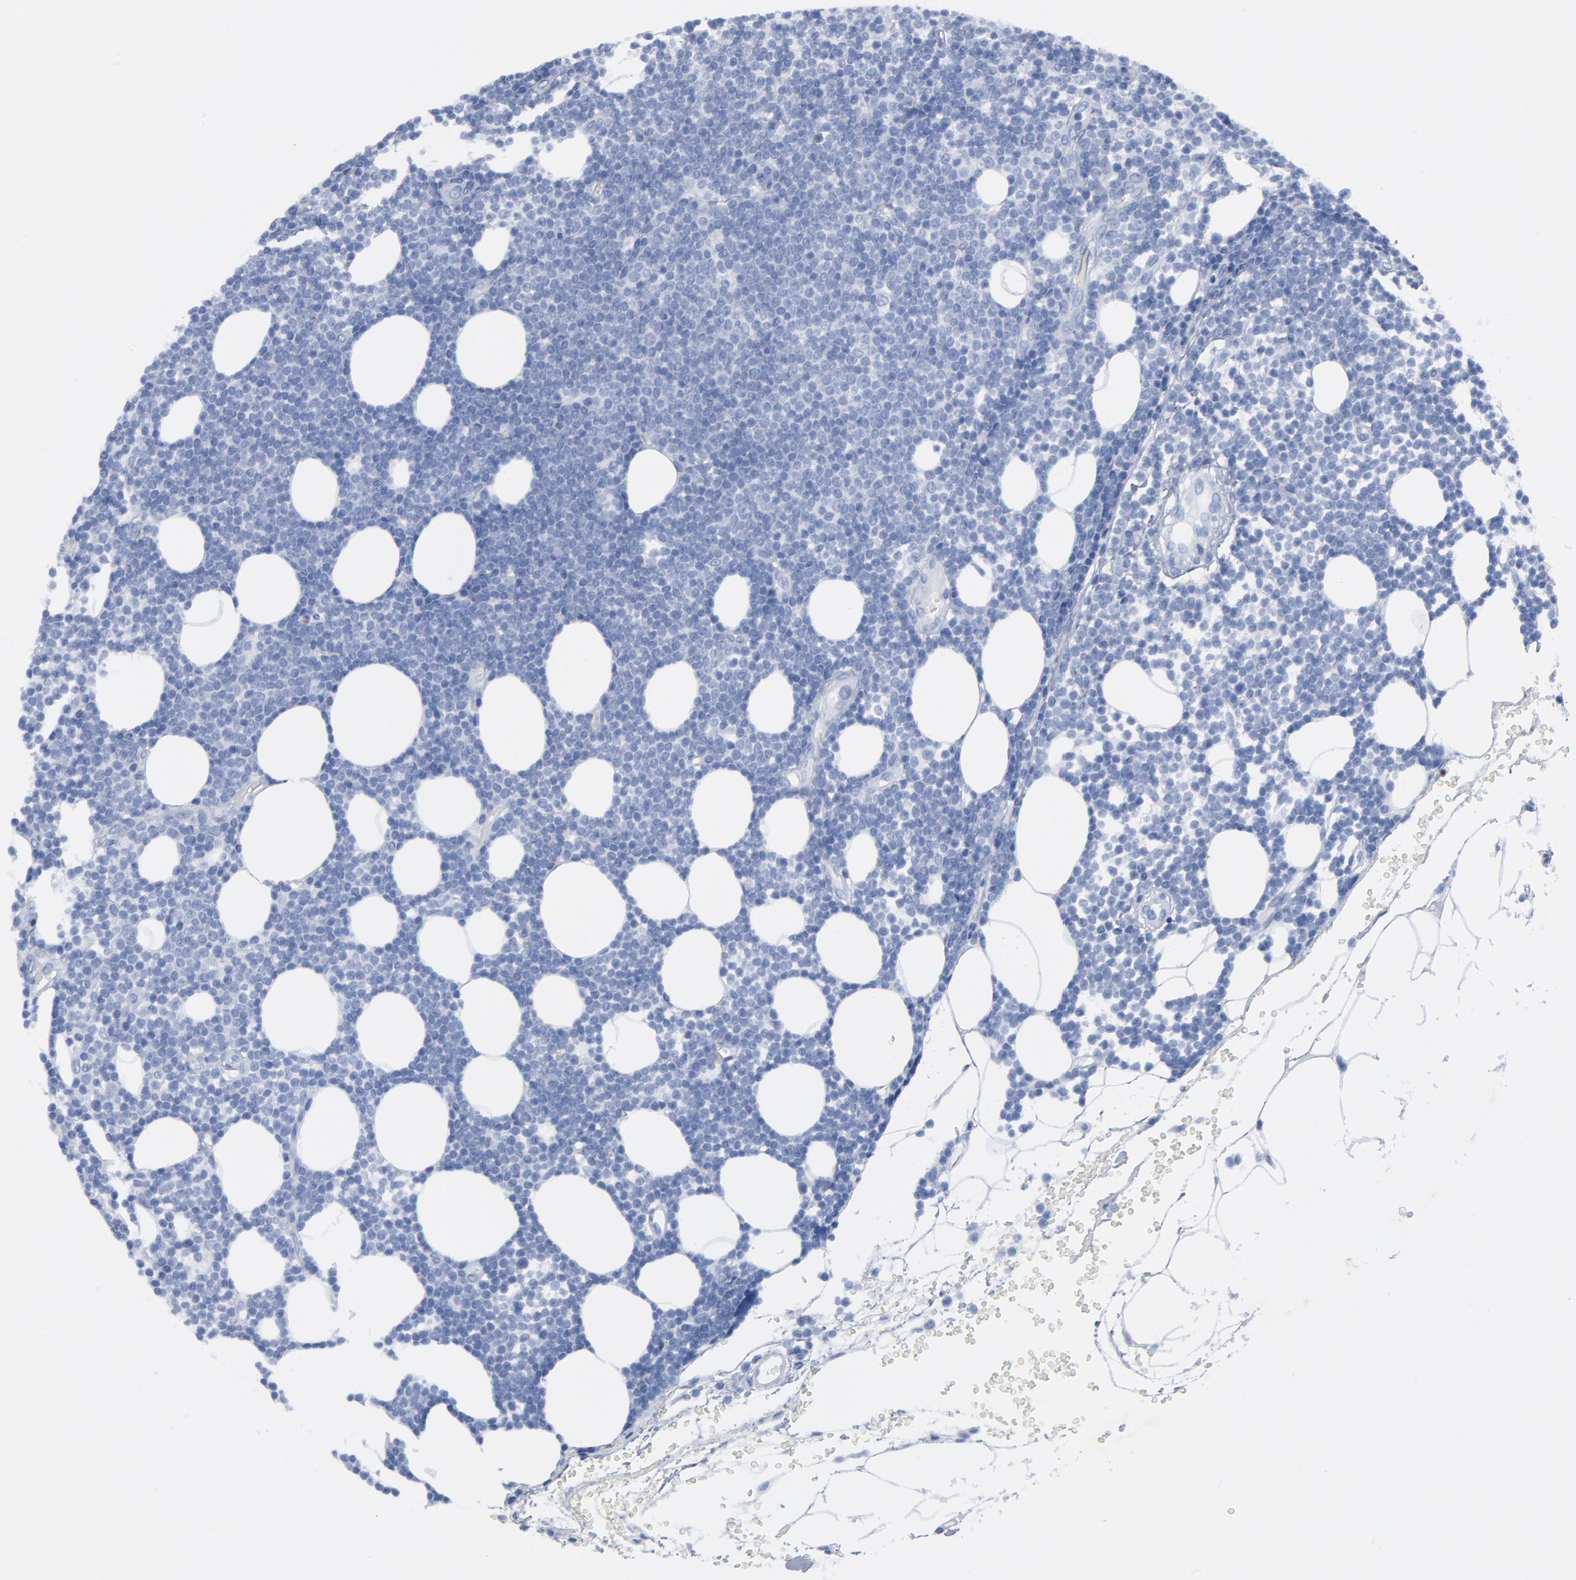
{"staining": {"intensity": "negative", "quantity": "none", "location": "none"}, "tissue": "lymphoma", "cell_type": "Tumor cells", "image_type": "cancer", "snomed": [{"axis": "morphology", "description": "Malignant lymphoma, non-Hodgkin's type, Low grade"}, {"axis": "topography", "description": "Soft tissue"}], "caption": "Low-grade malignant lymphoma, non-Hodgkin's type stained for a protein using IHC demonstrates no expression tumor cells.", "gene": "TSPAN6", "patient": {"sex": "male", "age": 92}}